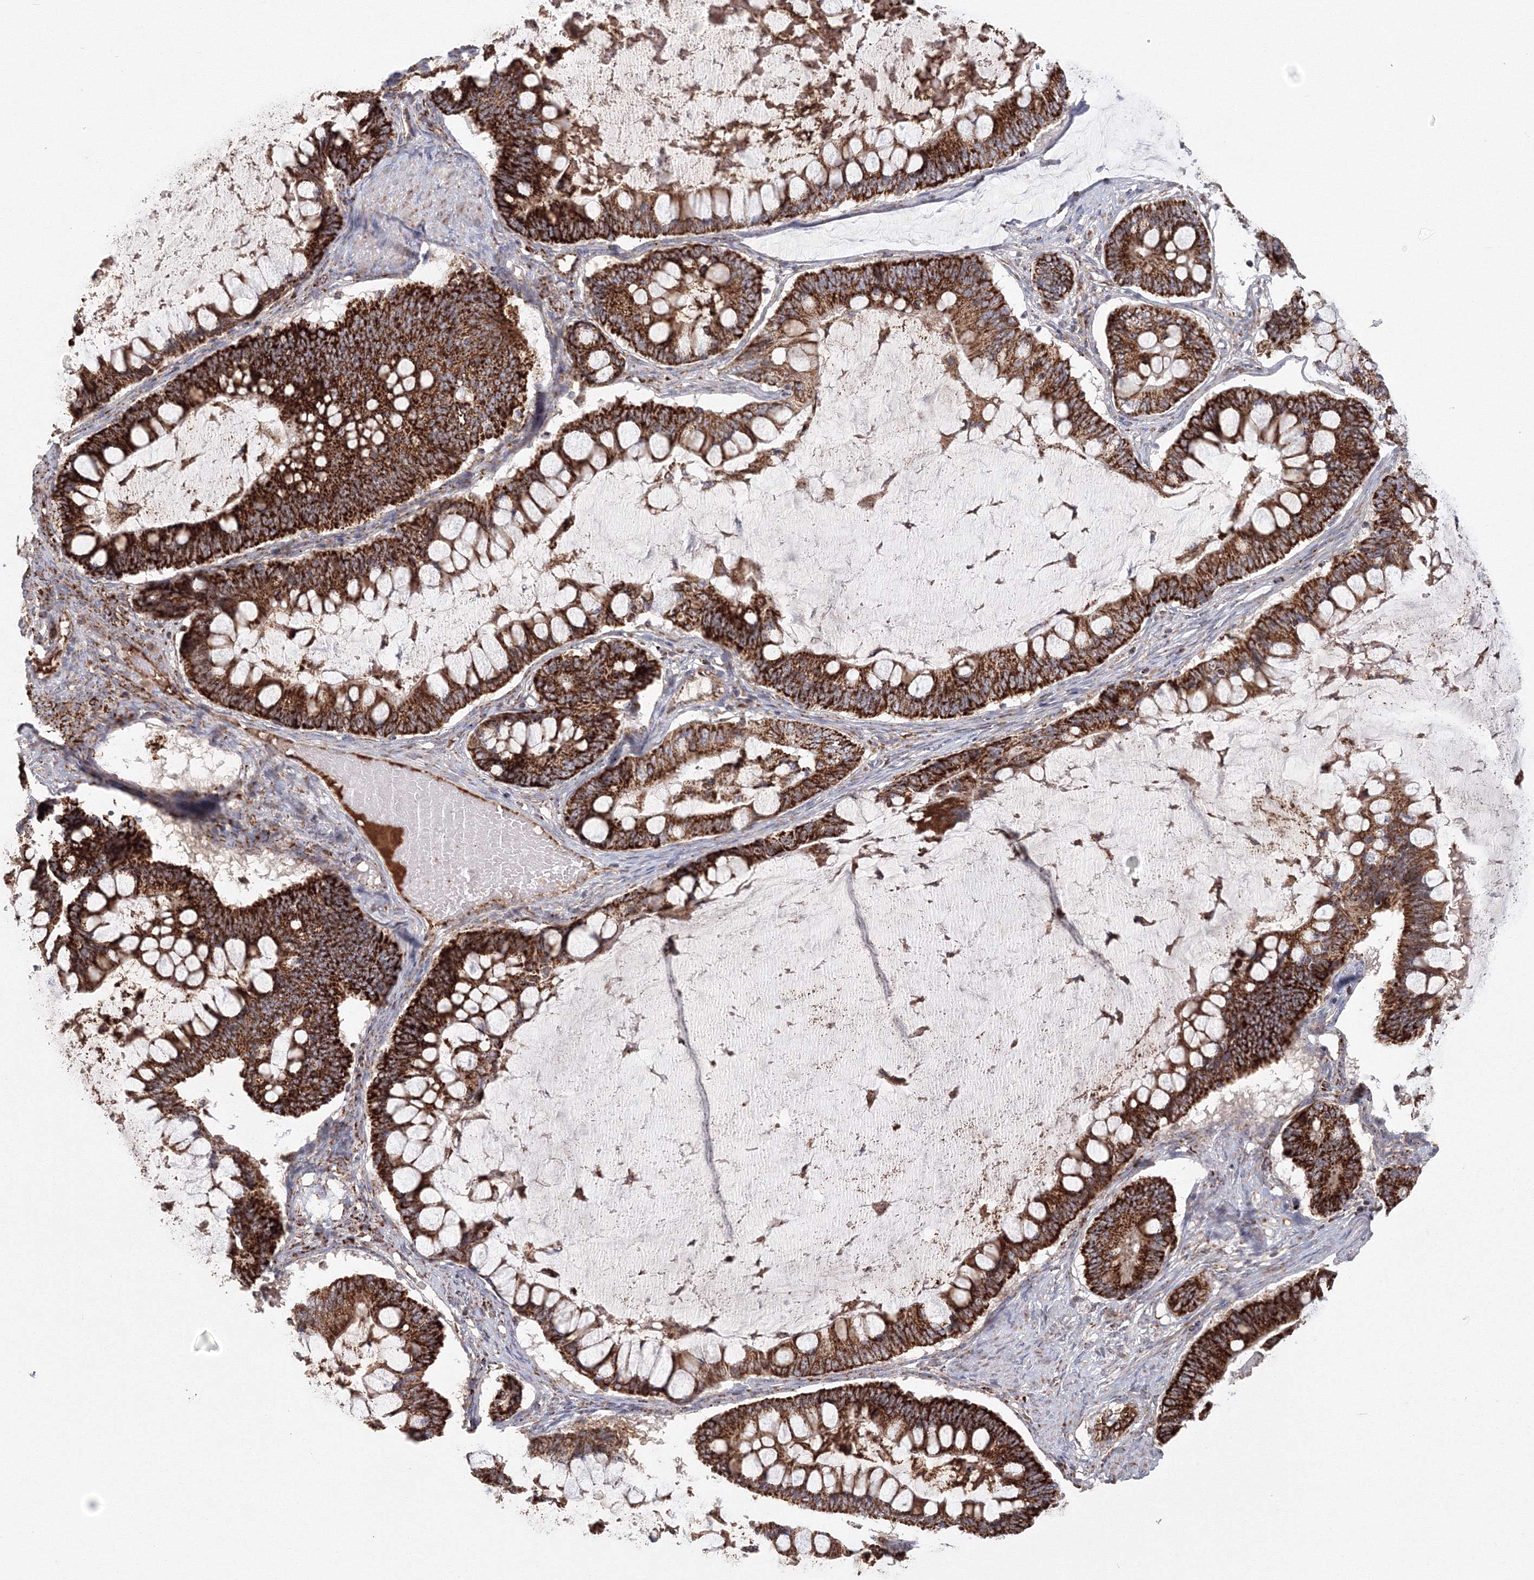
{"staining": {"intensity": "strong", "quantity": ">75%", "location": "cytoplasmic/membranous"}, "tissue": "ovarian cancer", "cell_type": "Tumor cells", "image_type": "cancer", "snomed": [{"axis": "morphology", "description": "Cystadenocarcinoma, mucinous, NOS"}, {"axis": "topography", "description": "Ovary"}], "caption": "Protein analysis of ovarian cancer (mucinous cystadenocarcinoma) tissue reveals strong cytoplasmic/membranous positivity in about >75% of tumor cells.", "gene": "GRPEL1", "patient": {"sex": "female", "age": 61}}